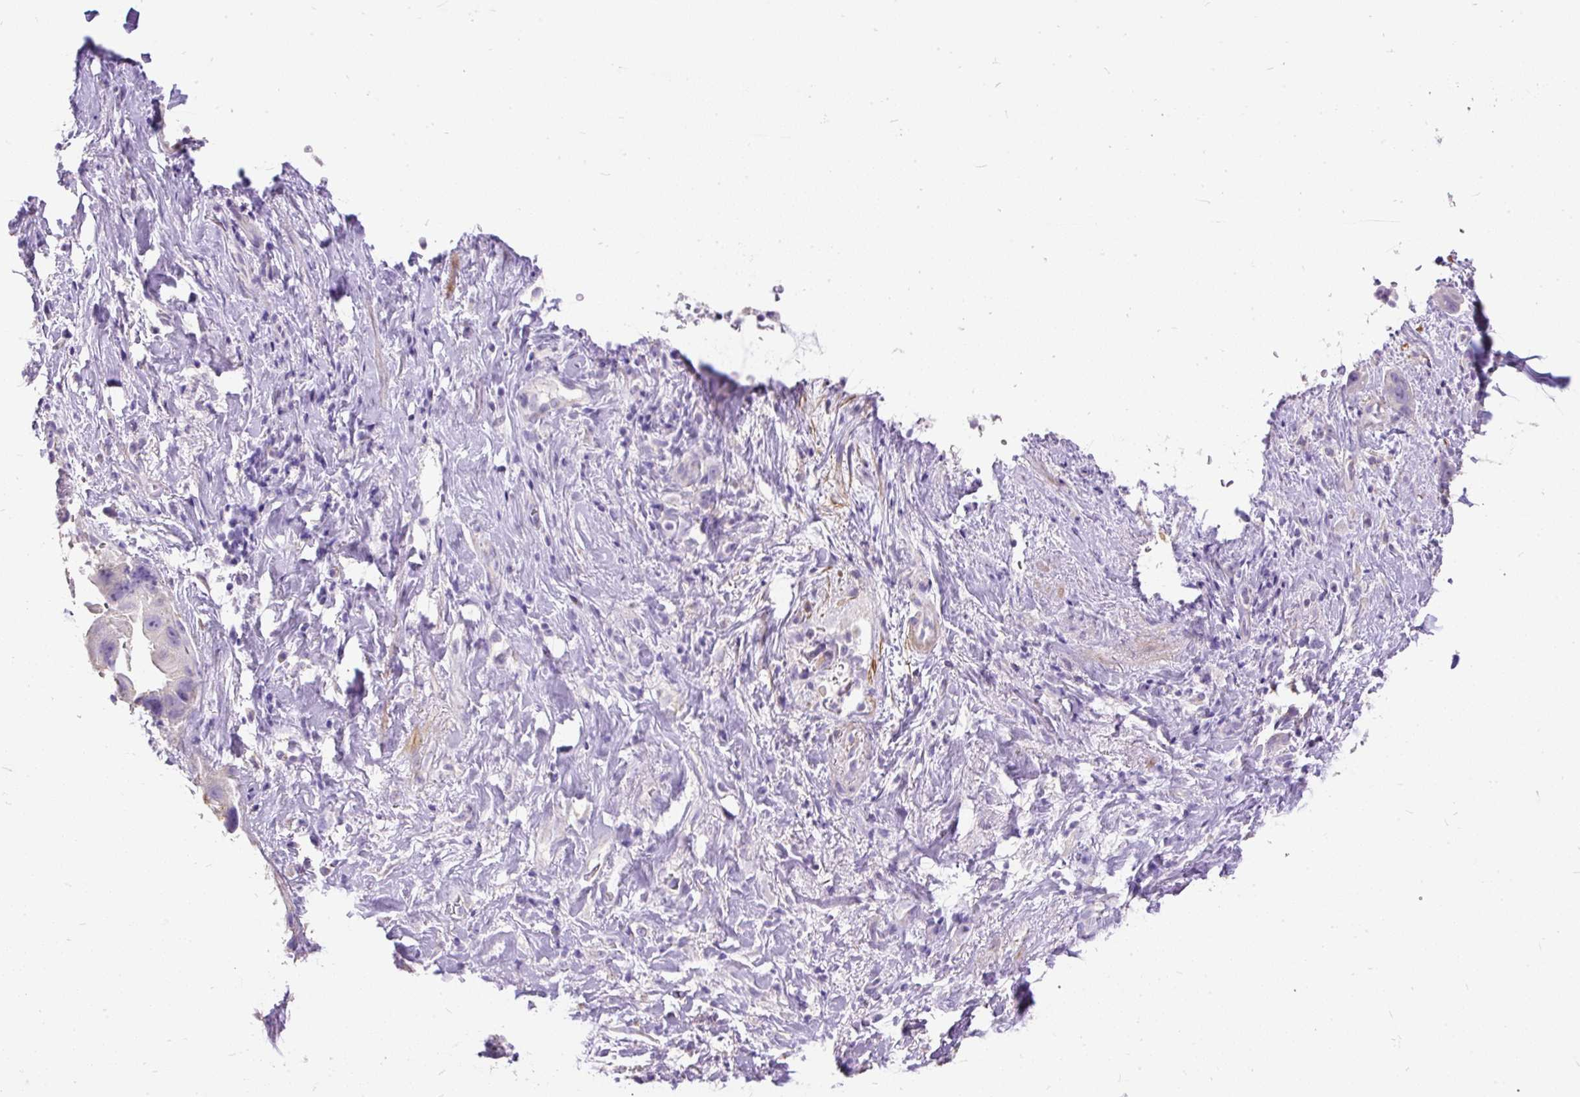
{"staining": {"intensity": "negative", "quantity": "none", "location": "none"}, "tissue": "pancreatic cancer", "cell_type": "Tumor cells", "image_type": "cancer", "snomed": [{"axis": "morphology", "description": "Adenocarcinoma, NOS"}, {"axis": "topography", "description": "Pancreas"}], "caption": "There is no significant staining in tumor cells of adenocarcinoma (pancreatic).", "gene": "GBX1", "patient": {"sex": "female", "age": 78}}